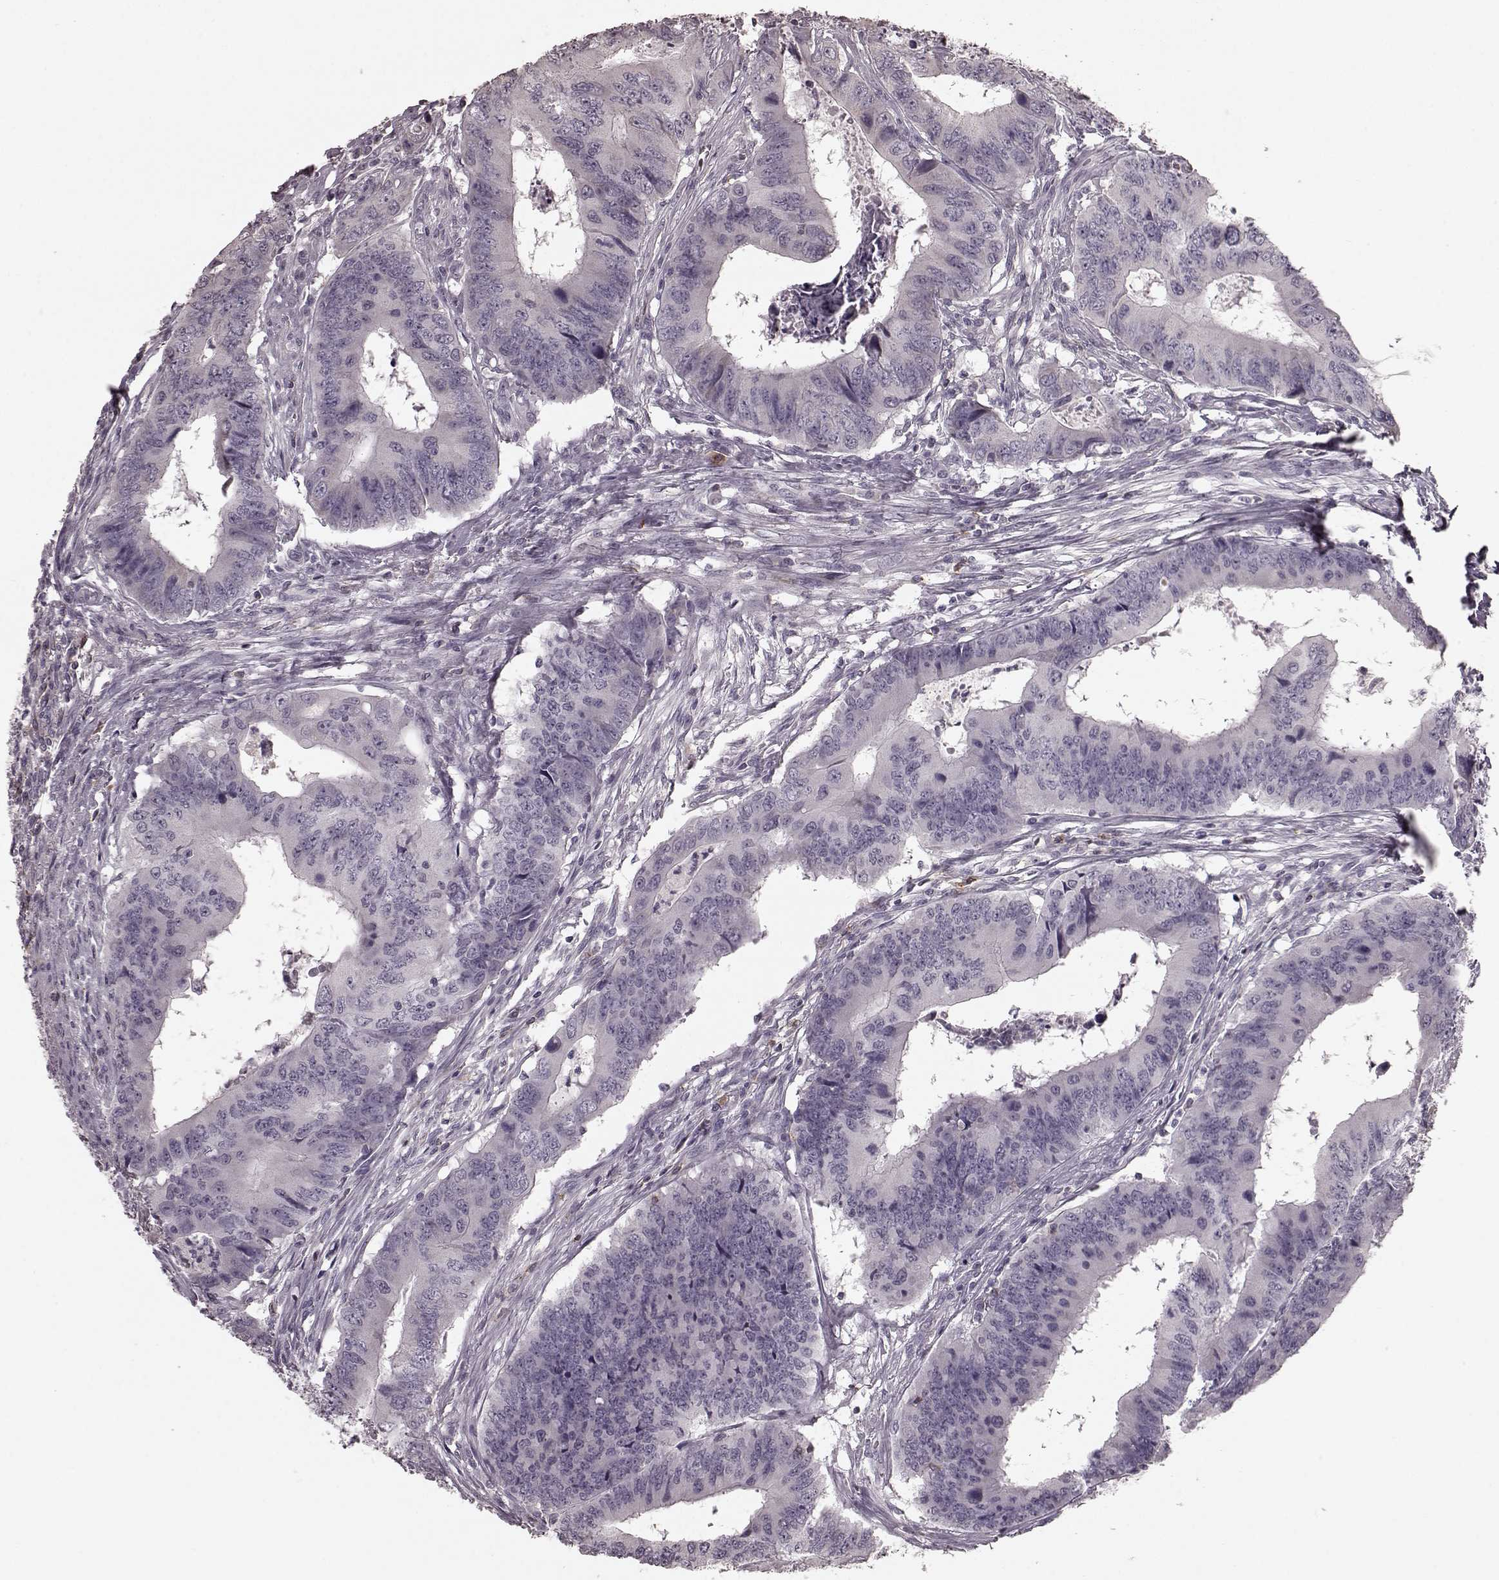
{"staining": {"intensity": "negative", "quantity": "none", "location": "none"}, "tissue": "colorectal cancer", "cell_type": "Tumor cells", "image_type": "cancer", "snomed": [{"axis": "morphology", "description": "Adenocarcinoma, NOS"}, {"axis": "topography", "description": "Colon"}], "caption": "A high-resolution image shows IHC staining of colorectal cancer (adenocarcinoma), which shows no significant staining in tumor cells.", "gene": "CD28", "patient": {"sex": "male", "age": 53}}